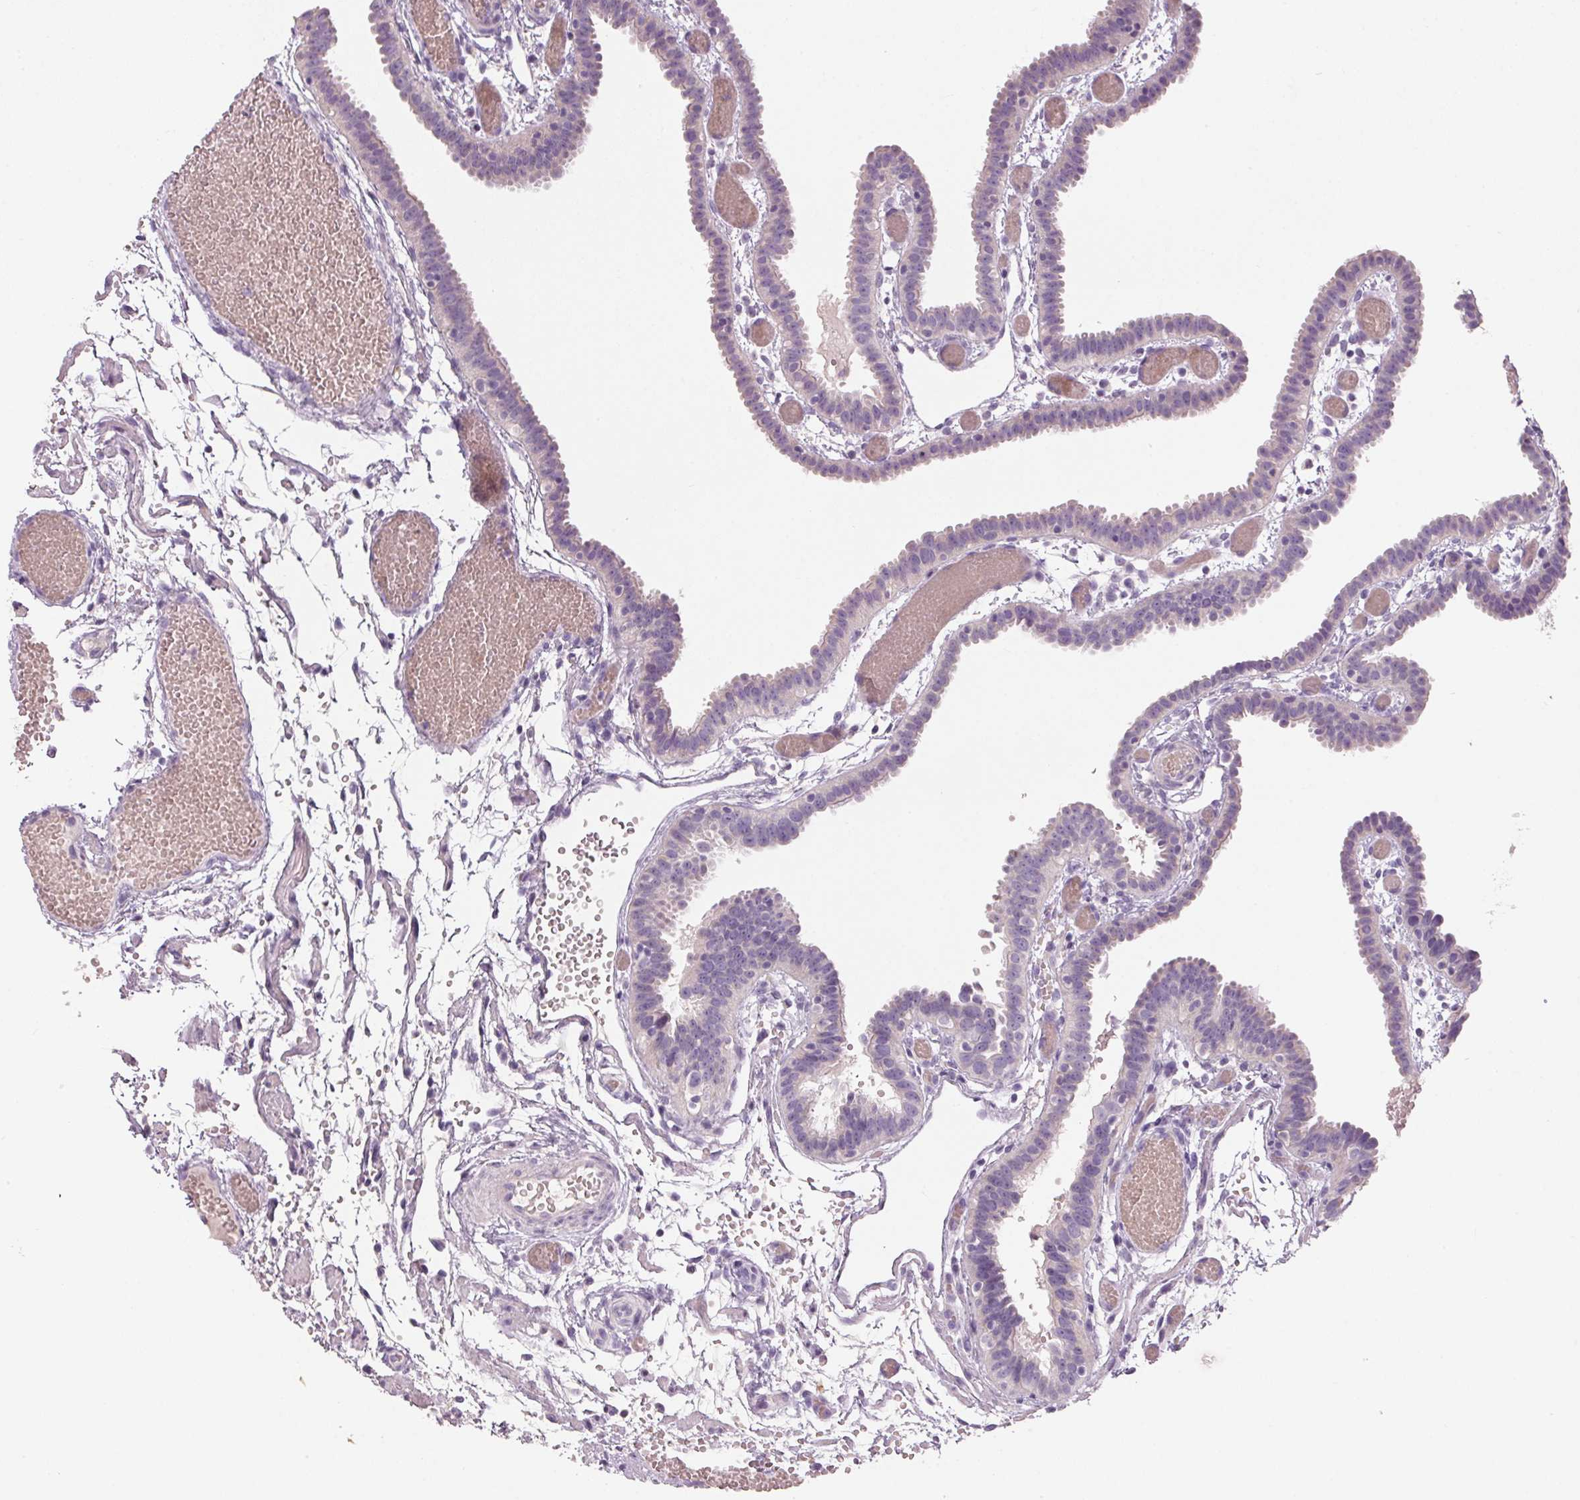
{"staining": {"intensity": "negative", "quantity": "none", "location": "none"}, "tissue": "fallopian tube", "cell_type": "Glandular cells", "image_type": "normal", "snomed": [{"axis": "morphology", "description": "Normal tissue, NOS"}, {"axis": "topography", "description": "Fallopian tube"}], "caption": "Benign fallopian tube was stained to show a protein in brown. There is no significant staining in glandular cells. Nuclei are stained in blue.", "gene": "HSD17B1", "patient": {"sex": "female", "age": 37}}